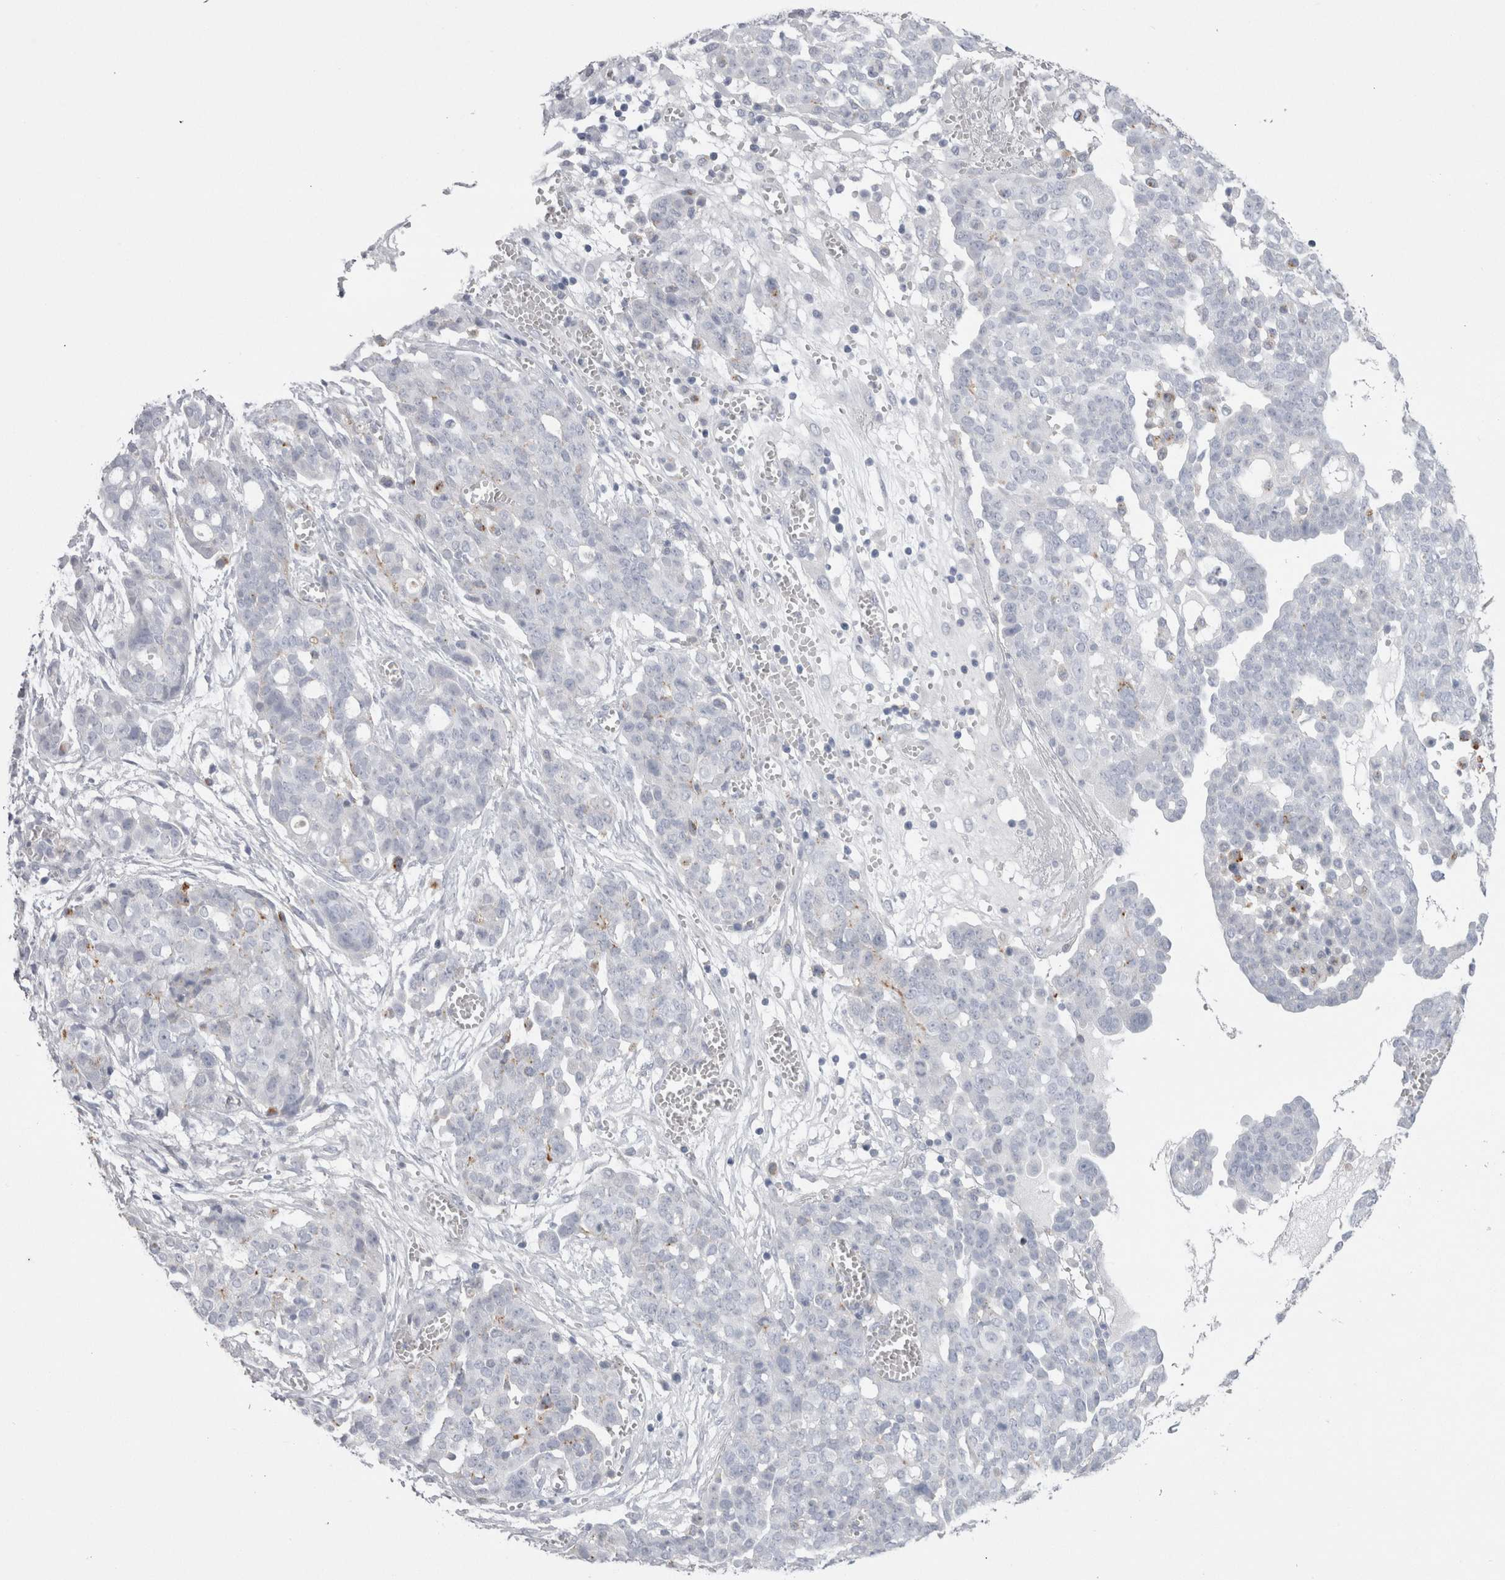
{"staining": {"intensity": "negative", "quantity": "none", "location": "none"}, "tissue": "ovarian cancer", "cell_type": "Tumor cells", "image_type": "cancer", "snomed": [{"axis": "morphology", "description": "Cystadenocarcinoma, serous, NOS"}, {"axis": "topography", "description": "Soft tissue"}, {"axis": "topography", "description": "Ovary"}], "caption": "A histopathology image of human ovarian cancer (serous cystadenocarcinoma) is negative for staining in tumor cells.", "gene": "EPDR1", "patient": {"sex": "female", "age": 57}}